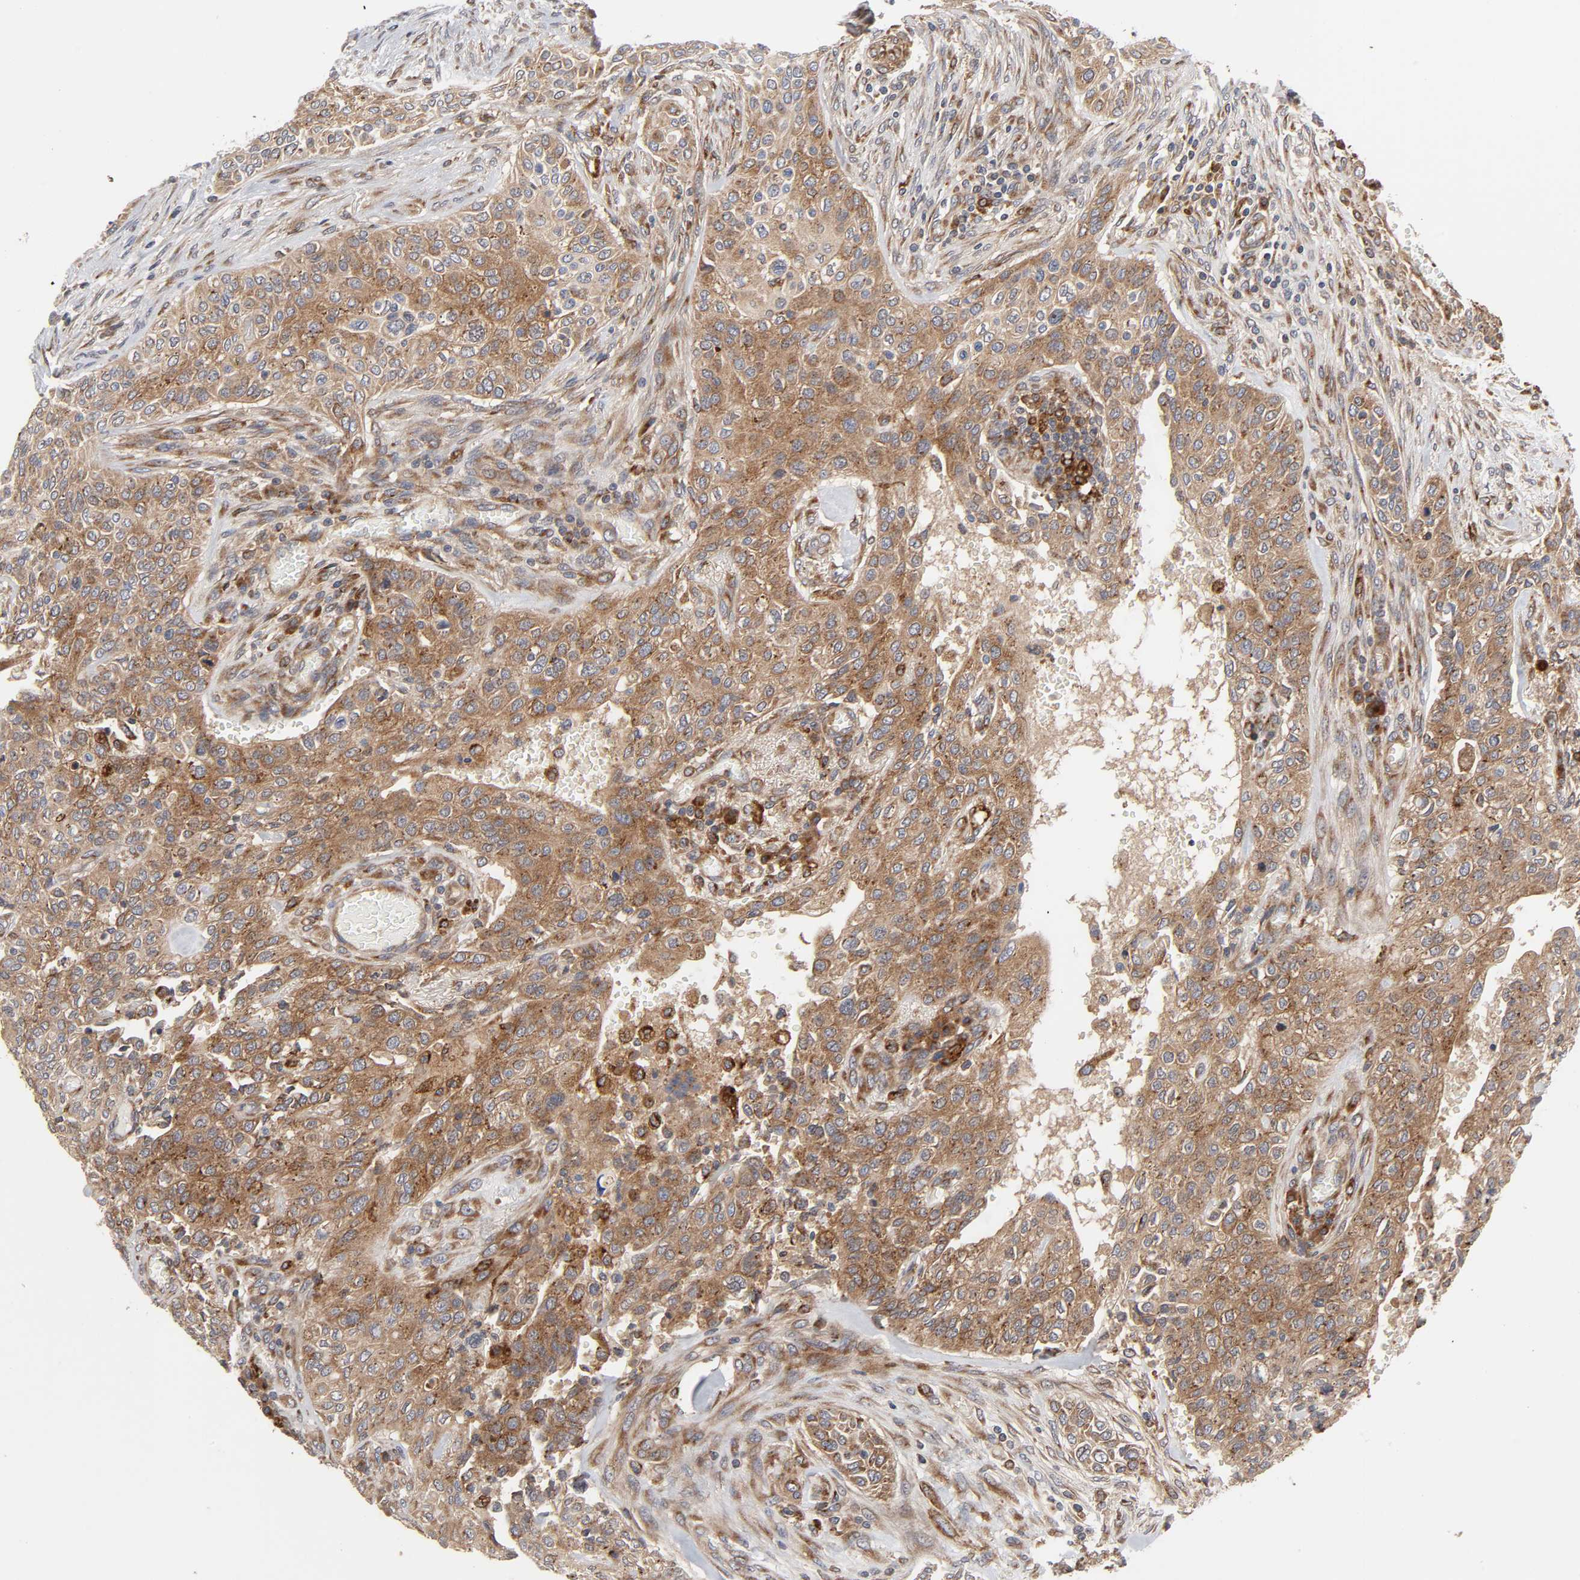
{"staining": {"intensity": "moderate", "quantity": ">75%", "location": "cytoplasmic/membranous"}, "tissue": "urothelial cancer", "cell_type": "Tumor cells", "image_type": "cancer", "snomed": [{"axis": "morphology", "description": "Urothelial carcinoma, High grade"}, {"axis": "topography", "description": "Urinary bladder"}], "caption": "This histopathology image demonstrates immunohistochemistry (IHC) staining of human high-grade urothelial carcinoma, with medium moderate cytoplasmic/membranous positivity in about >75% of tumor cells.", "gene": "GNPTG", "patient": {"sex": "male", "age": 74}}